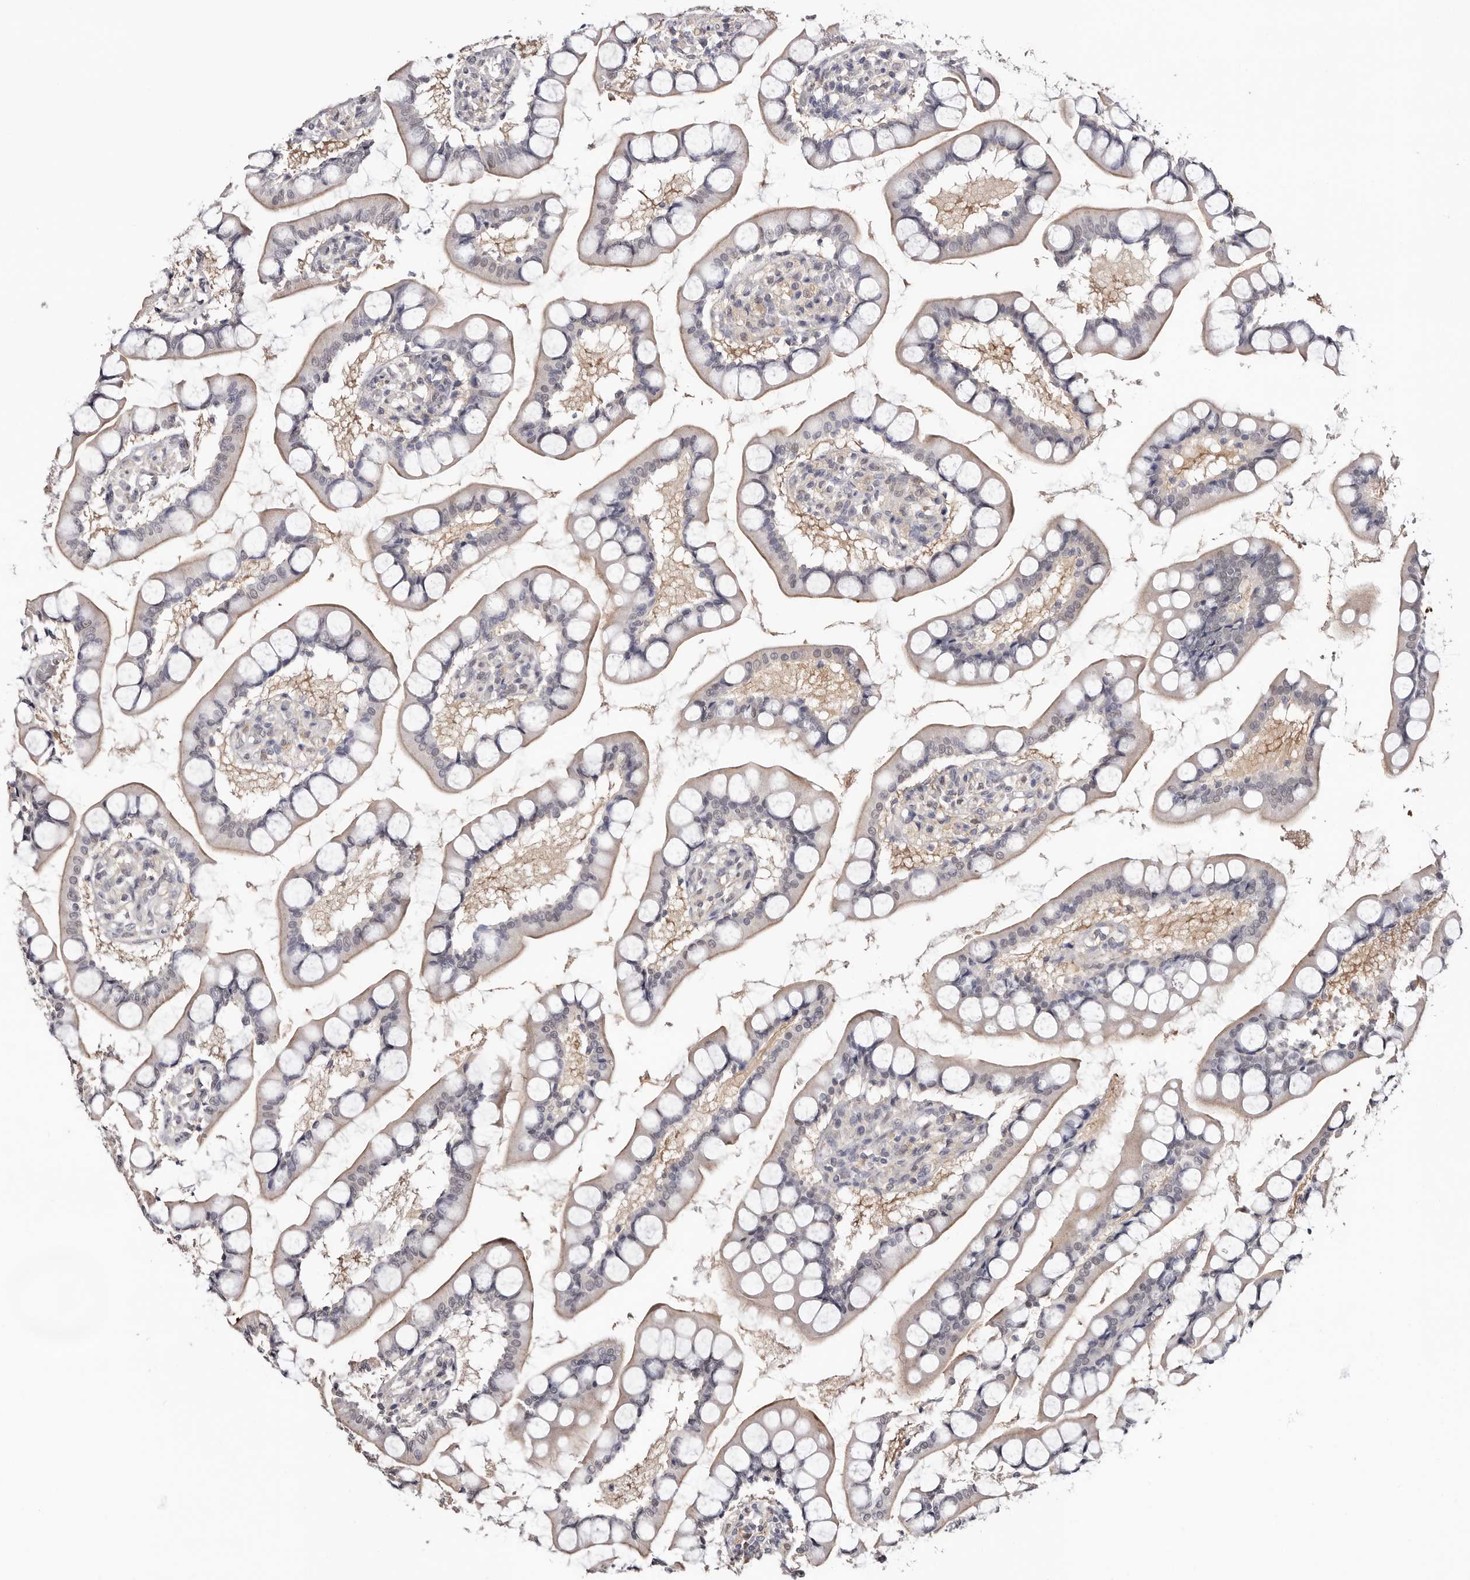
{"staining": {"intensity": "weak", "quantity": "25%-75%", "location": "cytoplasmic/membranous"}, "tissue": "small intestine", "cell_type": "Glandular cells", "image_type": "normal", "snomed": [{"axis": "morphology", "description": "Normal tissue, NOS"}, {"axis": "topography", "description": "Small intestine"}], "caption": "Brown immunohistochemical staining in normal human small intestine shows weak cytoplasmic/membranous positivity in approximately 25%-75% of glandular cells.", "gene": "TYW3", "patient": {"sex": "male", "age": 52}}